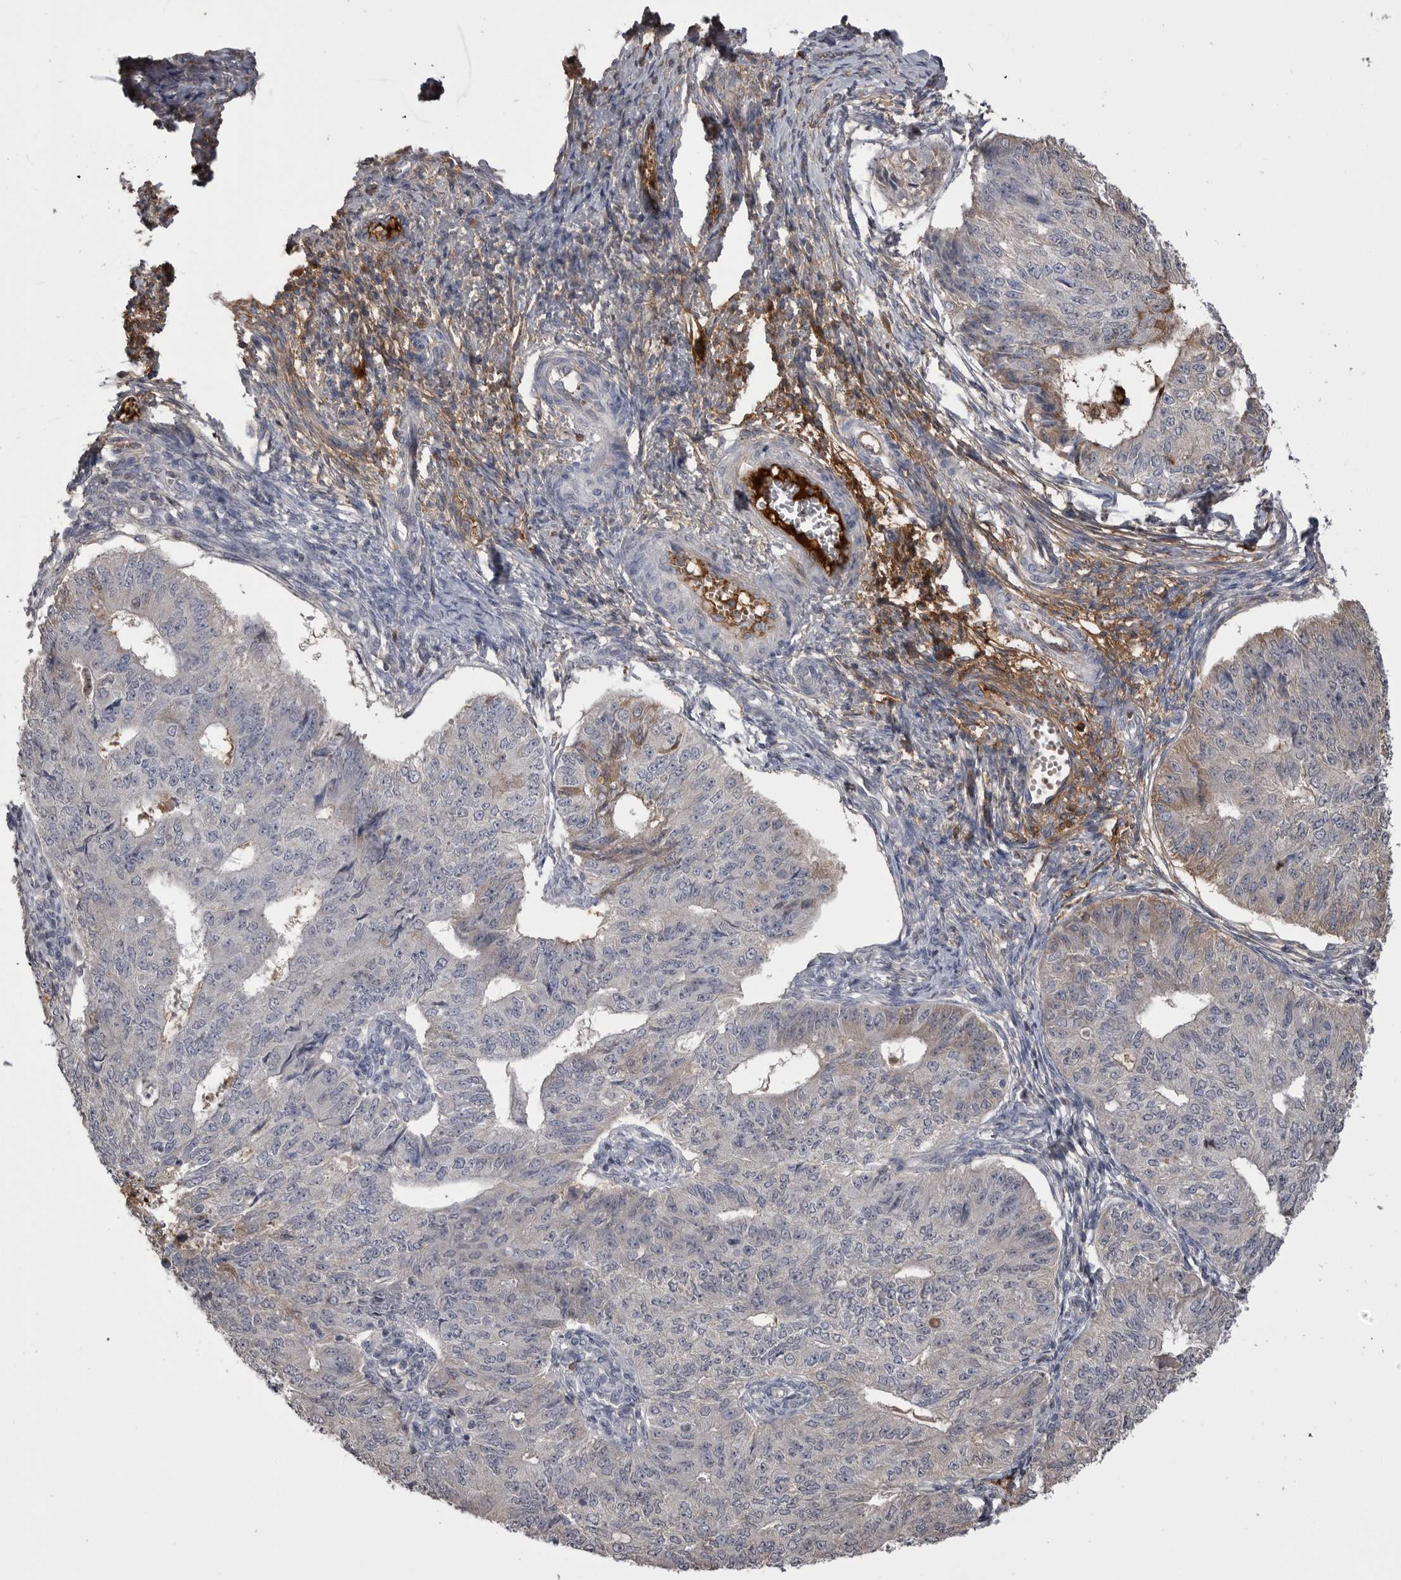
{"staining": {"intensity": "negative", "quantity": "none", "location": "none"}, "tissue": "endometrial cancer", "cell_type": "Tumor cells", "image_type": "cancer", "snomed": [{"axis": "morphology", "description": "Adenocarcinoma, NOS"}, {"axis": "topography", "description": "Endometrium"}], "caption": "Human adenocarcinoma (endometrial) stained for a protein using IHC reveals no staining in tumor cells.", "gene": "AHSG", "patient": {"sex": "female", "age": 32}}